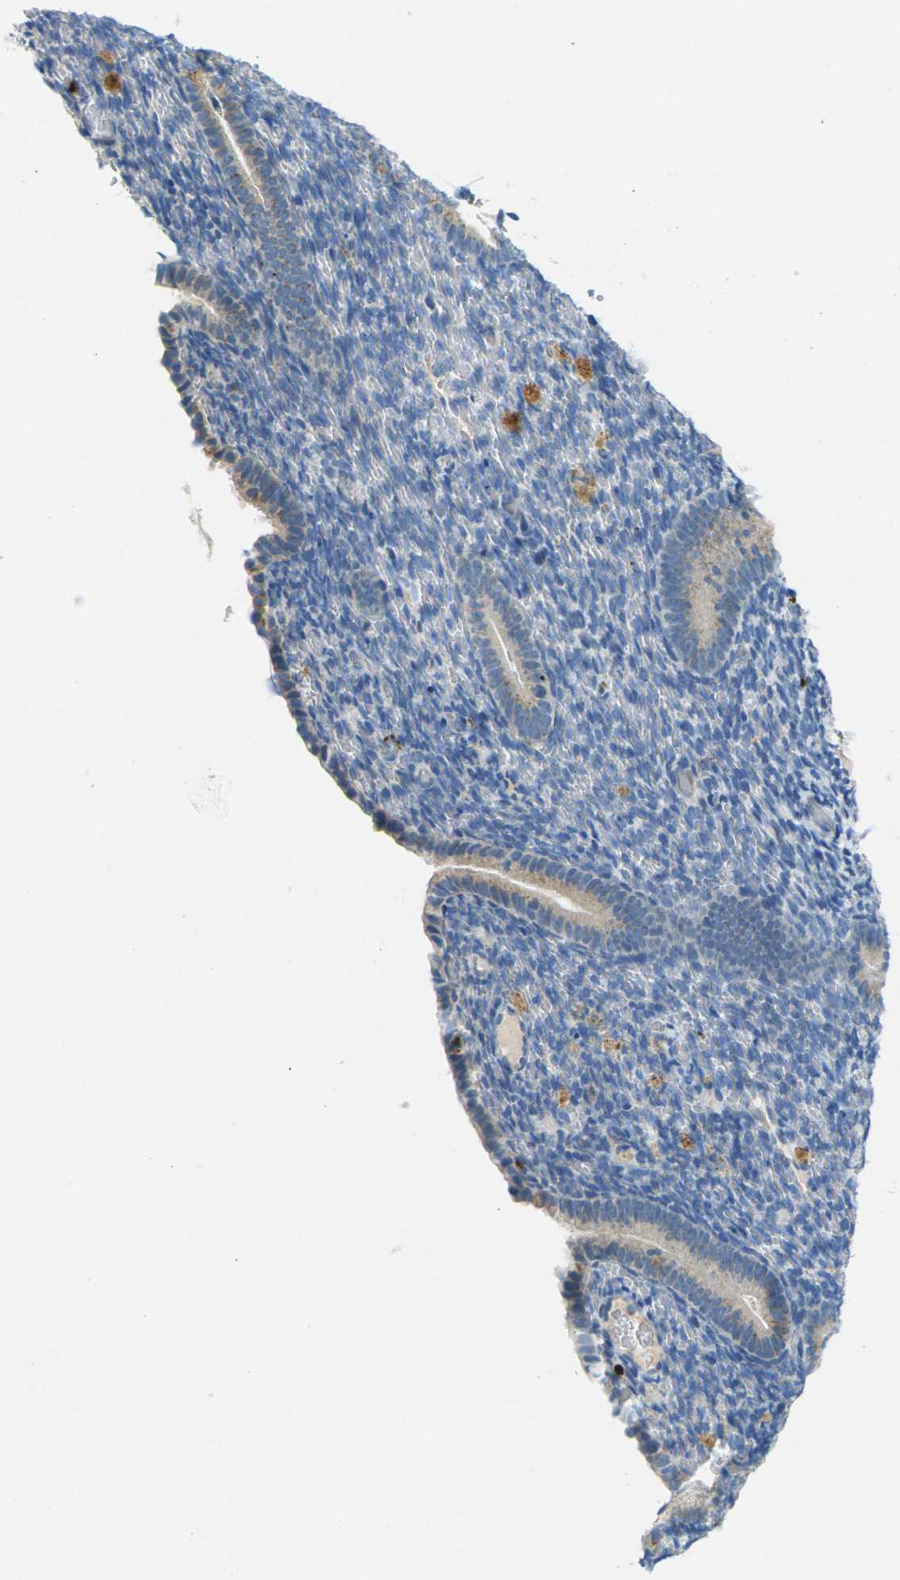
{"staining": {"intensity": "negative", "quantity": "none", "location": "none"}, "tissue": "endometrium", "cell_type": "Cells in endometrial stroma", "image_type": "normal", "snomed": [{"axis": "morphology", "description": "Normal tissue, NOS"}, {"axis": "topography", "description": "Endometrium"}], "caption": "The photomicrograph reveals no significant expression in cells in endometrial stroma of endometrium. (Brightfield microscopy of DAB (3,3'-diaminobenzidine) immunohistochemistry at high magnification).", "gene": "CYP2C8", "patient": {"sex": "female", "age": 51}}